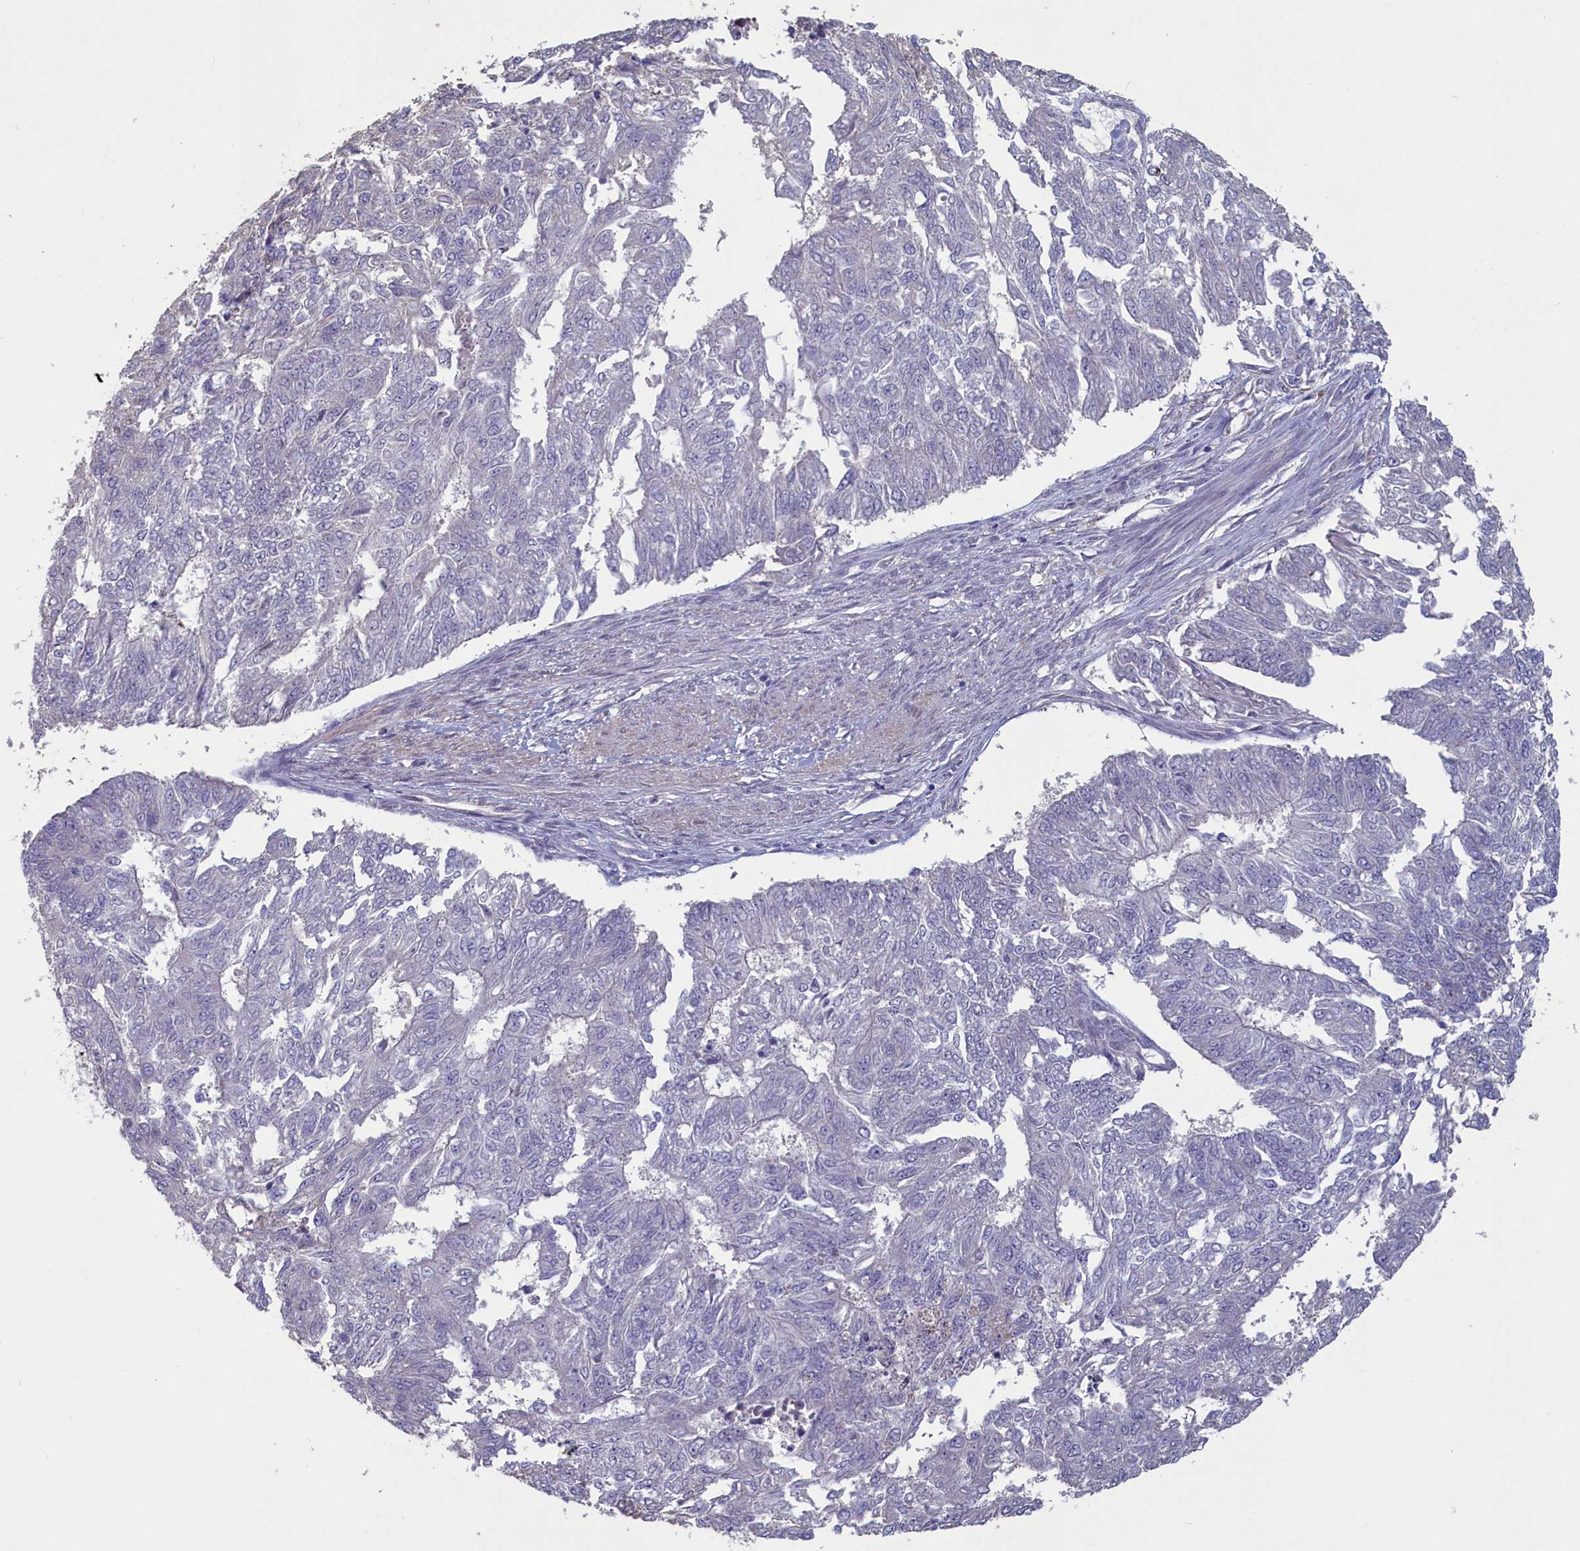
{"staining": {"intensity": "negative", "quantity": "none", "location": "none"}, "tissue": "endometrial cancer", "cell_type": "Tumor cells", "image_type": "cancer", "snomed": [{"axis": "morphology", "description": "Adenocarcinoma, NOS"}, {"axis": "topography", "description": "Endometrium"}], "caption": "DAB (3,3'-diaminobenzidine) immunohistochemical staining of adenocarcinoma (endometrial) displays no significant expression in tumor cells.", "gene": "ATF7IP2", "patient": {"sex": "female", "age": 32}}